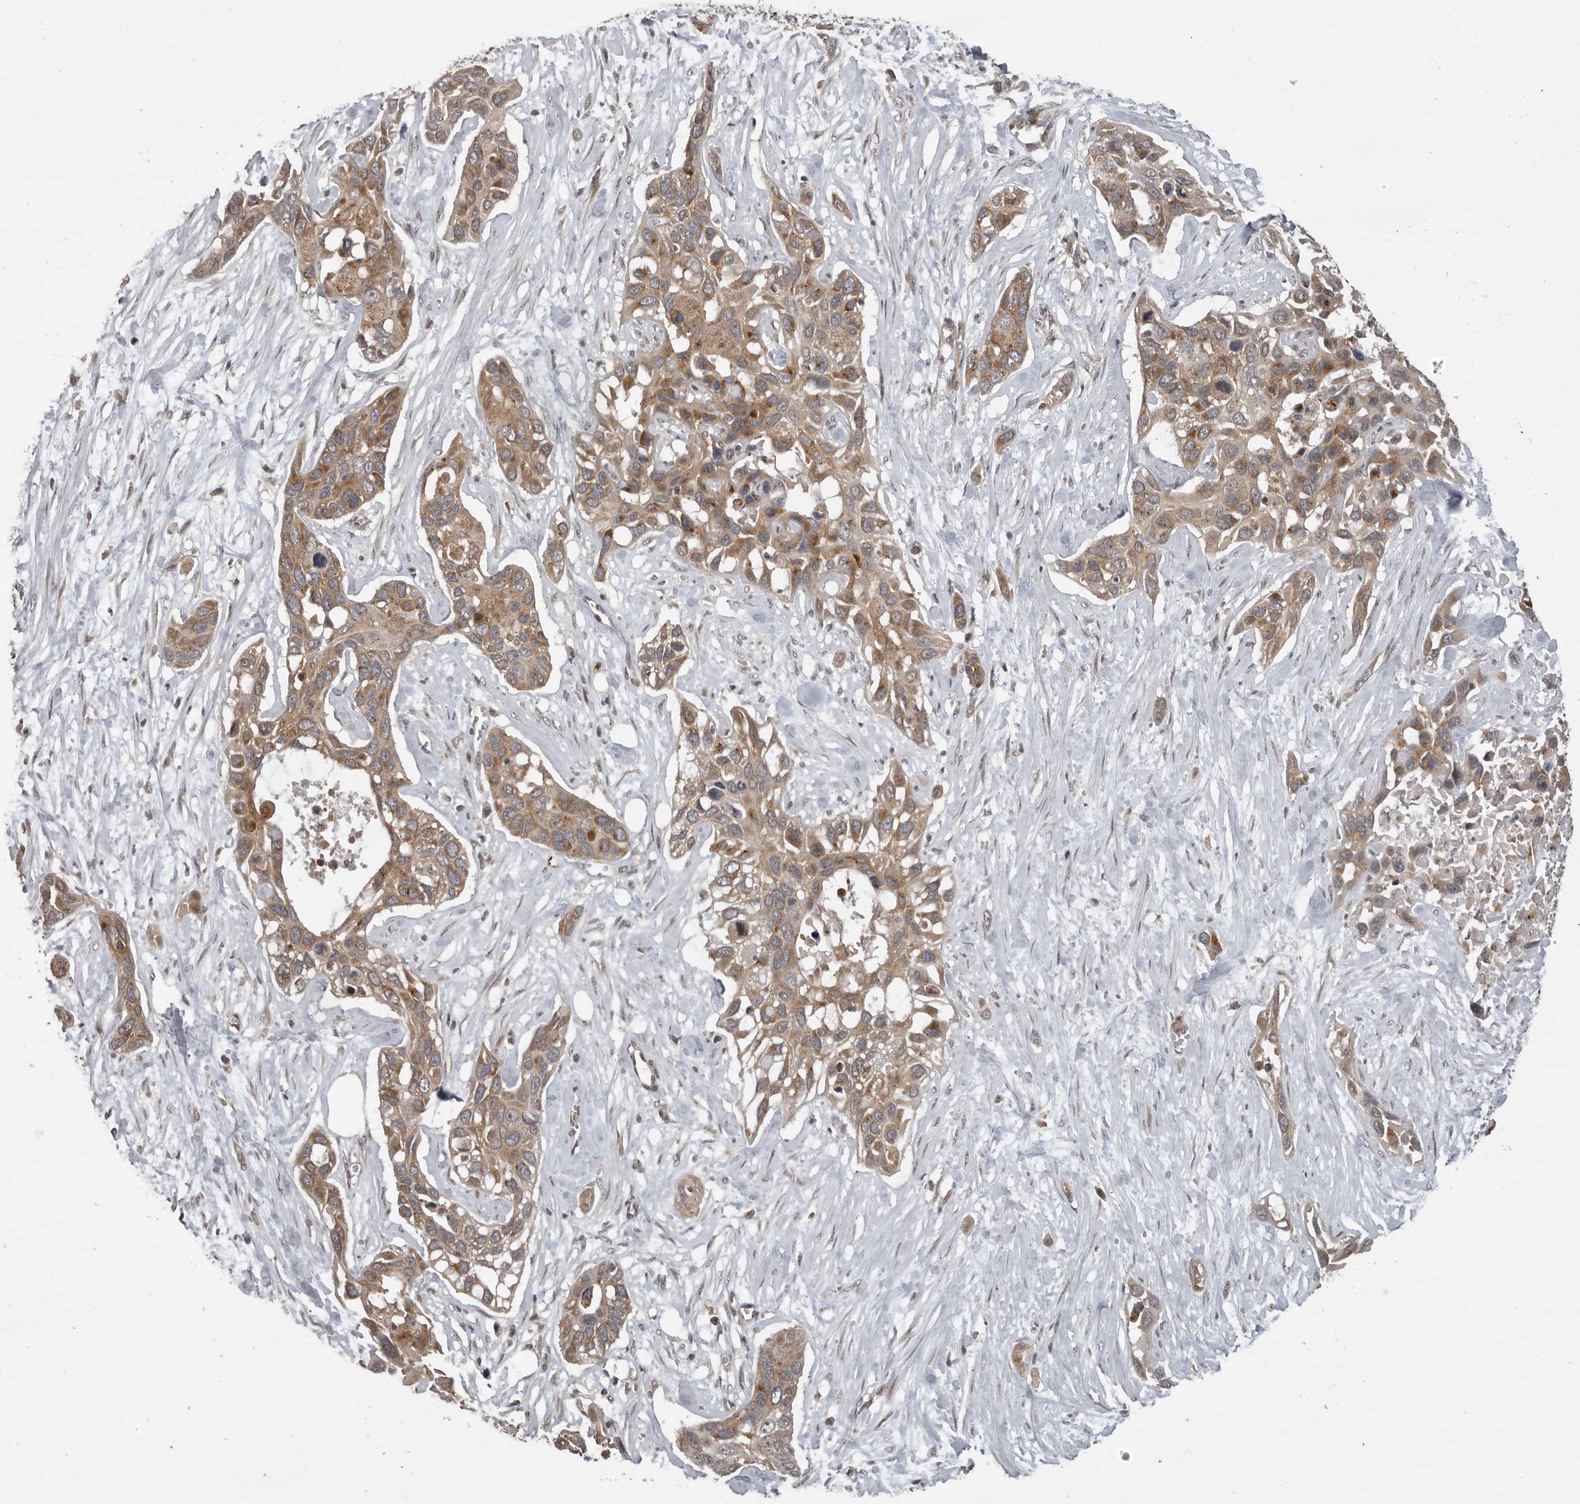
{"staining": {"intensity": "moderate", "quantity": ">75%", "location": "cytoplasmic/membranous"}, "tissue": "pancreatic cancer", "cell_type": "Tumor cells", "image_type": "cancer", "snomed": [{"axis": "morphology", "description": "Adenocarcinoma, NOS"}, {"axis": "topography", "description": "Pancreas"}], "caption": "Approximately >75% of tumor cells in human pancreatic adenocarcinoma display moderate cytoplasmic/membranous protein positivity as visualized by brown immunohistochemical staining.", "gene": "CEP350", "patient": {"sex": "female", "age": 60}}